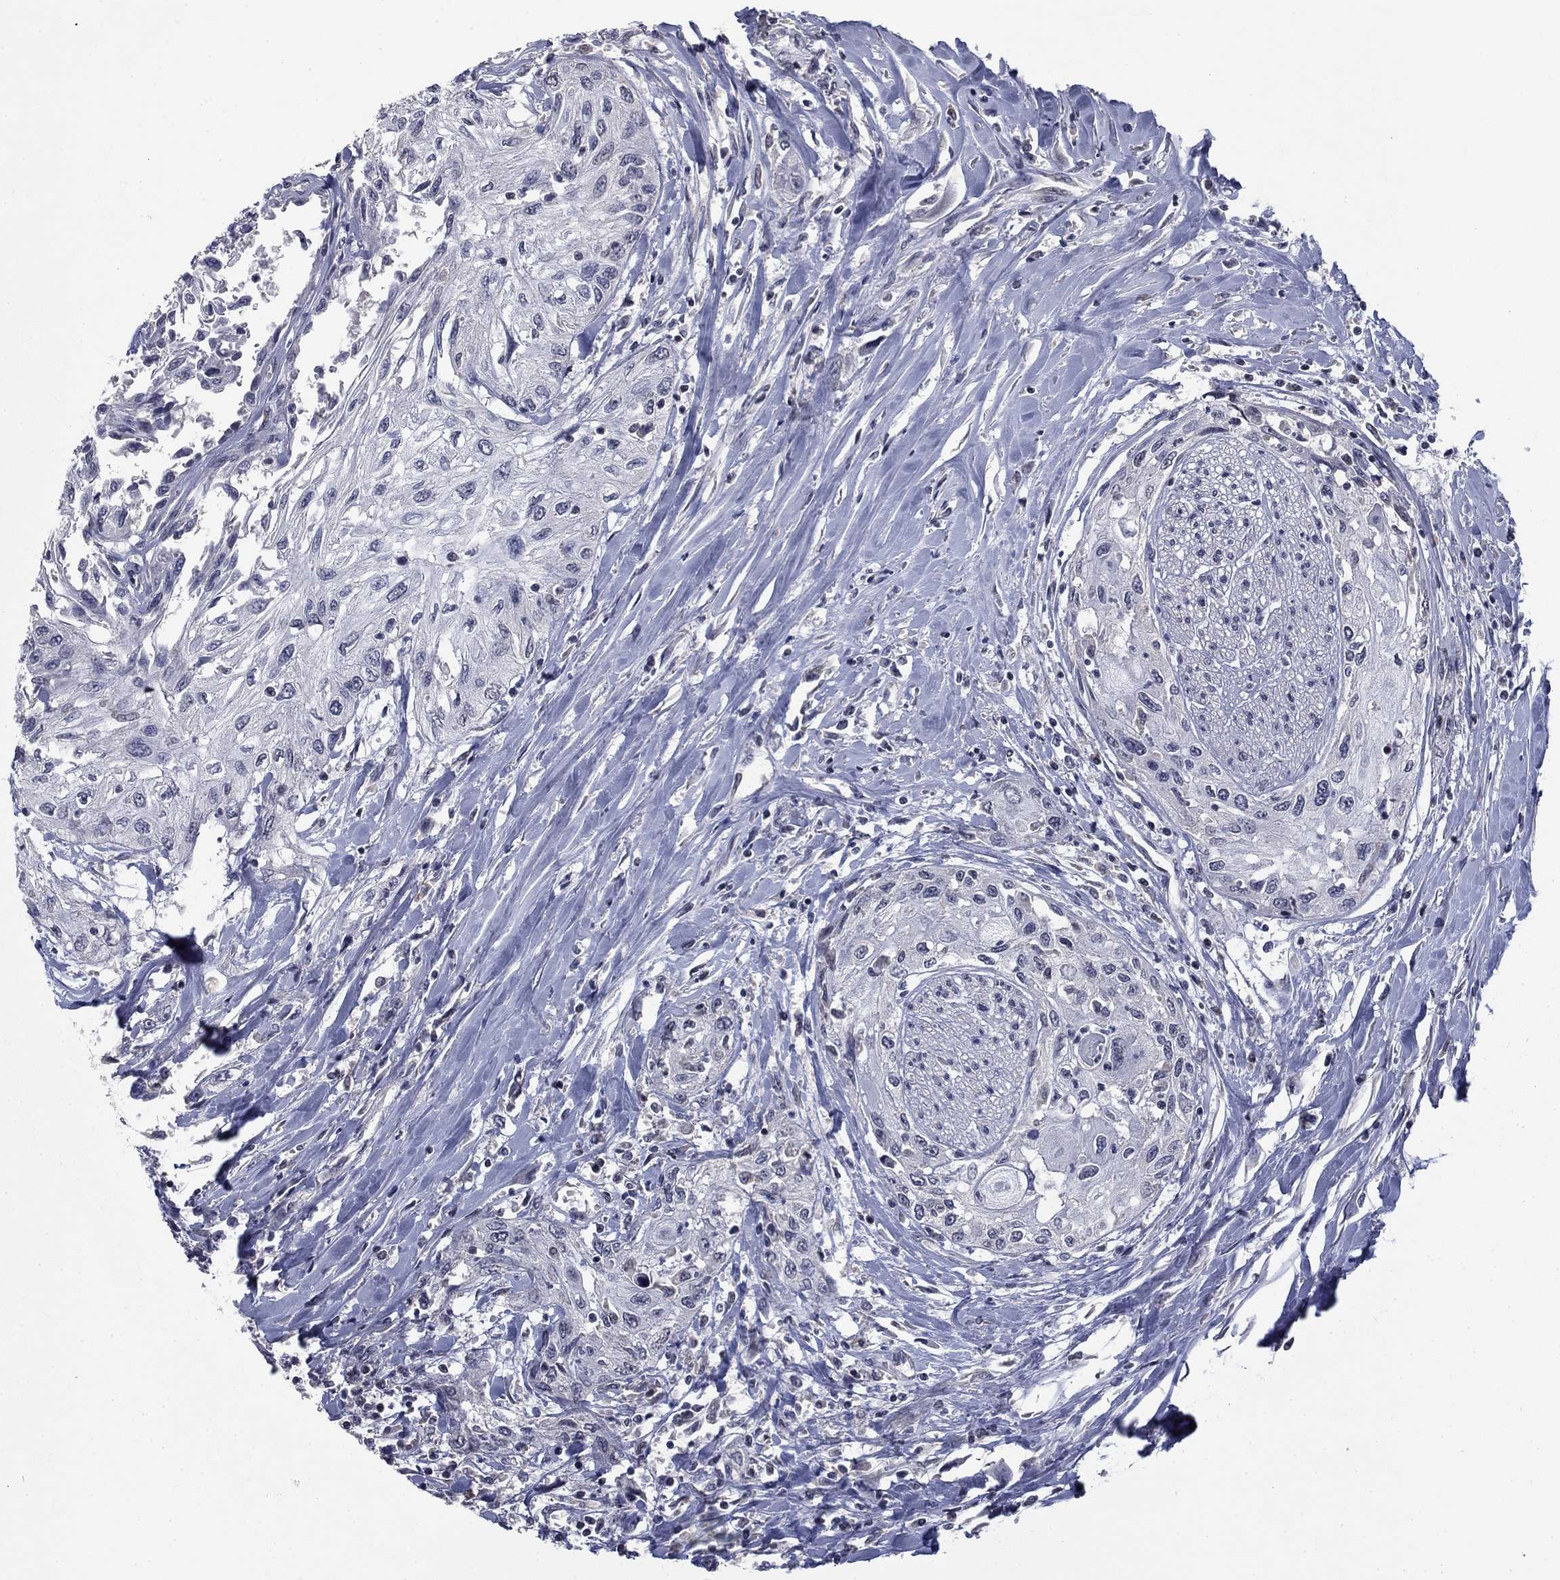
{"staining": {"intensity": "negative", "quantity": "none", "location": "none"}, "tissue": "head and neck cancer", "cell_type": "Tumor cells", "image_type": "cancer", "snomed": [{"axis": "morphology", "description": "Normal tissue, NOS"}, {"axis": "morphology", "description": "Squamous cell carcinoma, NOS"}, {"axis": "topography", "description": "Oral tissue"}, {"axis": "topography", "description": "Peripheral nerve tissue"}, {"axis": "topography", "description": "Head-Neck"}], "caption": "There is no significant expression in tumor cells of head and neck cancer.", "gene": "SPATA33", "patient": {"sex": "female", "age": 59}}